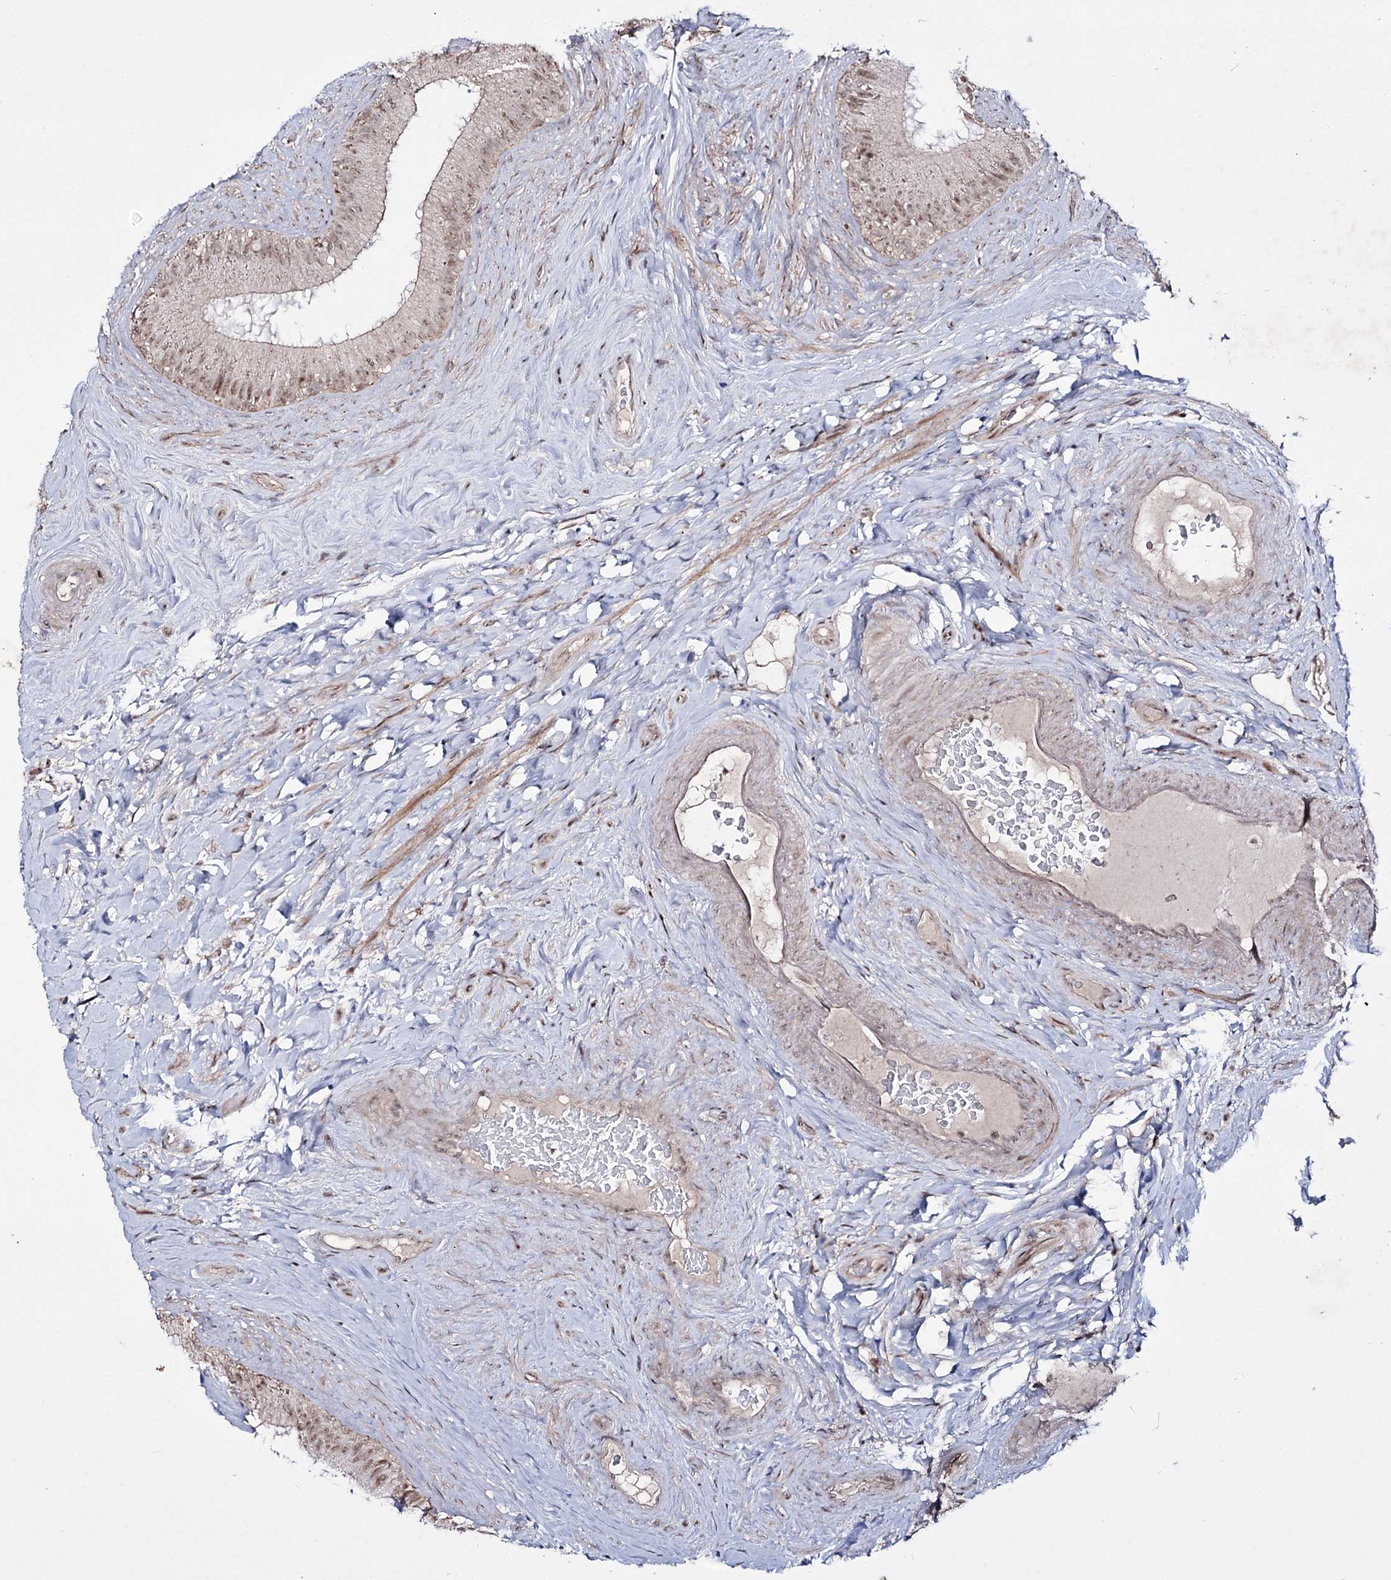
{"staining": {"intensity": "weak", "quantity": "25%-75%", "location": "nuclear"}, "tissue": "epididymis", "cell_type": "Glandular cells", "image_type": "normal", "snomed": [{"axis": "morphology", "description": "Normal tissue, NOS"}, {"axis": "topography", "description": "Epididymis"}], "caption": "Immunohistochemistry (DAB (3,3'-diaminobenzidine)) staining of benign human epididymis demonstrates weak nuclear protein staining in about 25%-75% of glandular cells. Nuclei are stained in blue.", "gene": "HOXC11", "patient": {"sex": "male", "age": 84}}